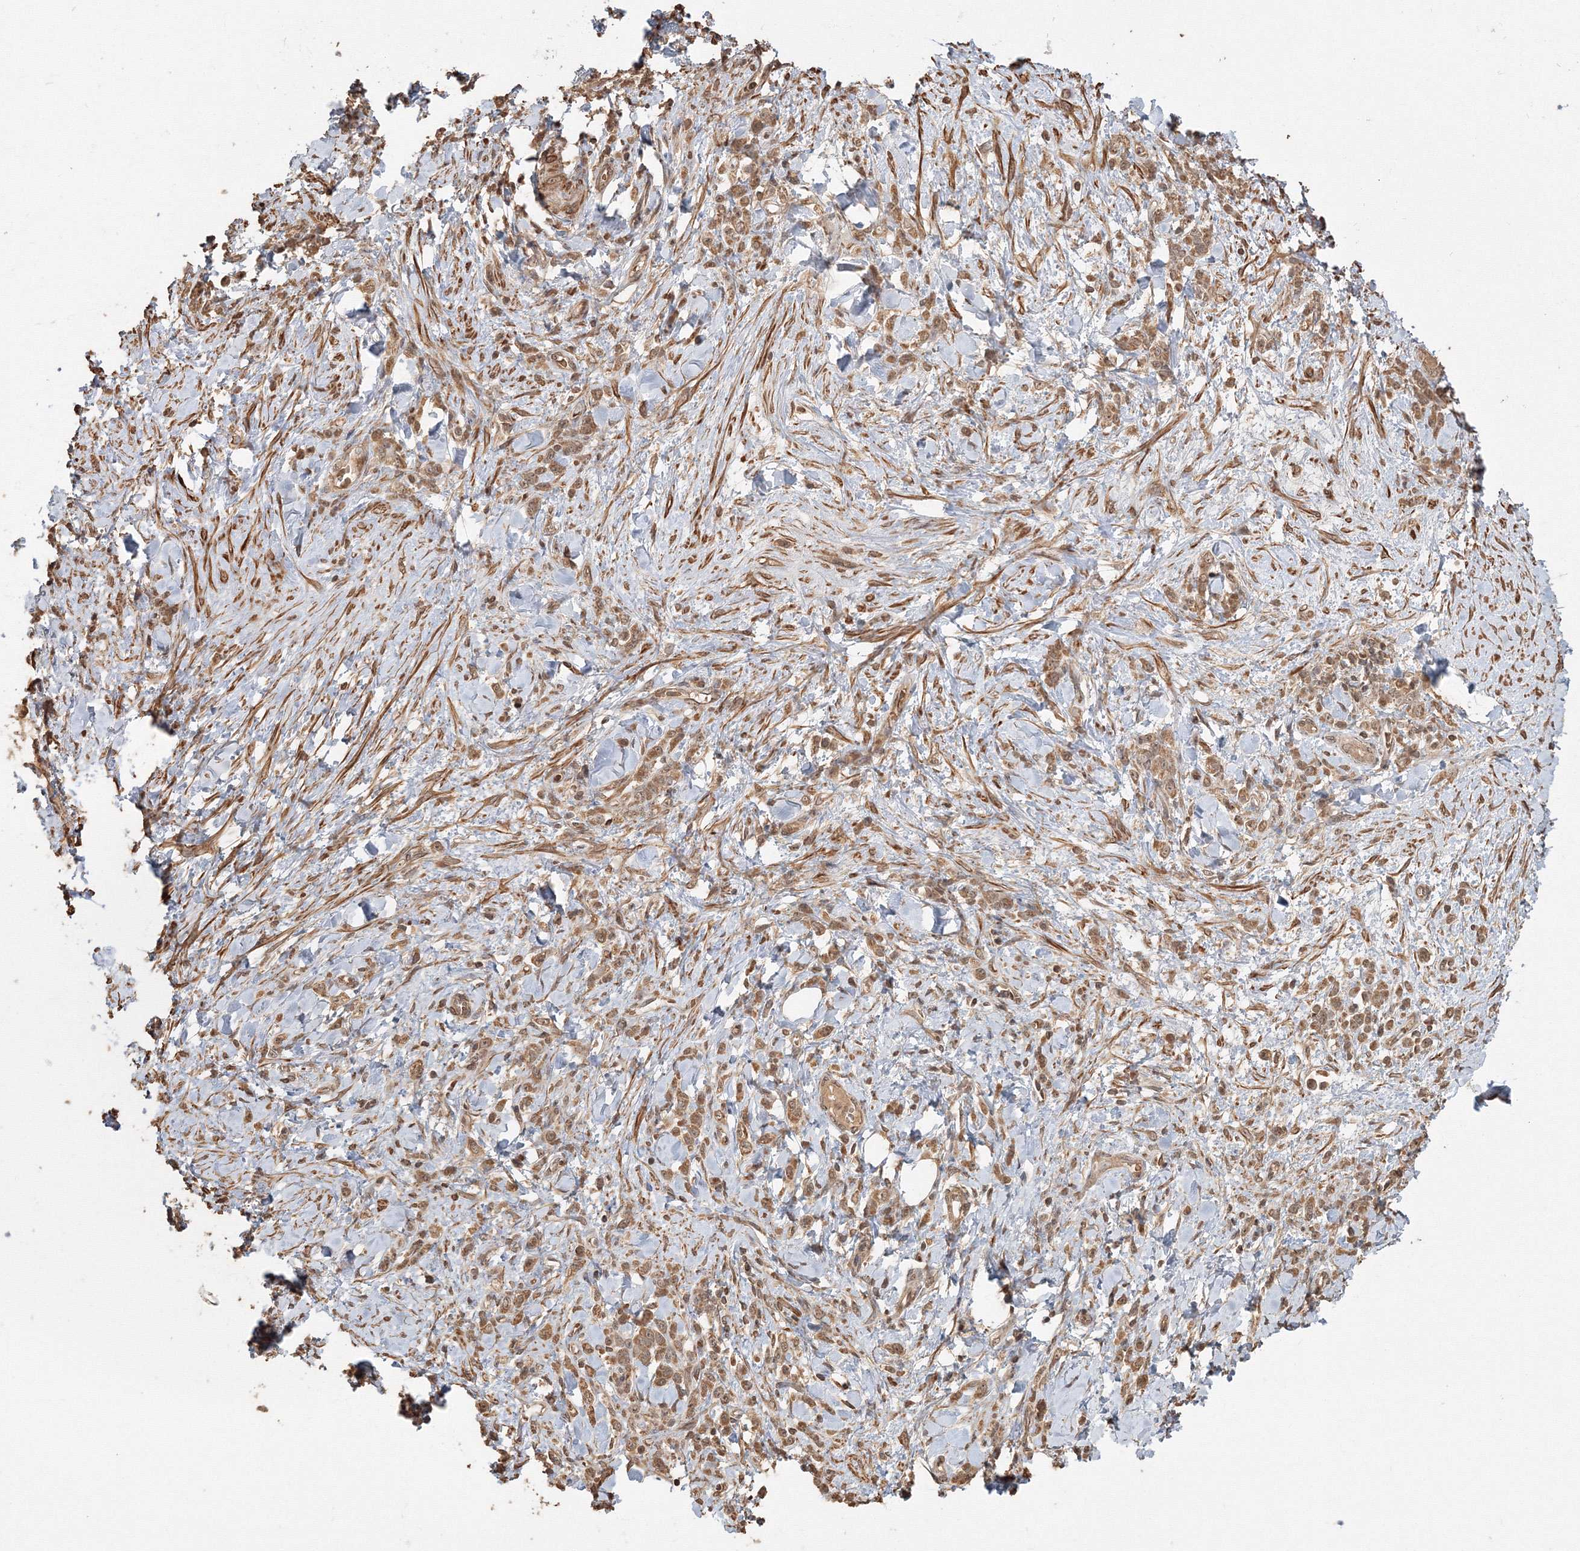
{"staining": {"intensity": "moderate", "quantity": ">75%", "location": "cytoplasmic/membranous"}, "tissue": "stomach cancer", "cell_type": "Tumor cells", "image_type": "cancer", "snomed": [{"axis": "morphology", "description": "Normal tissue, NOS"}, {"axis": "morphology", "description": "Adenocarcinoma, NOS"}, {"axis": "topography", "description": "Stomach"}], "caption": "The immunohistochemical stain highlights moderate cytoplasmic/membranous positivity in tumor cells of stomach cancer (adenocarcinoma) tissue.", "gene": "CCDC122", "patient": {"sex": "male", "age": 82}}